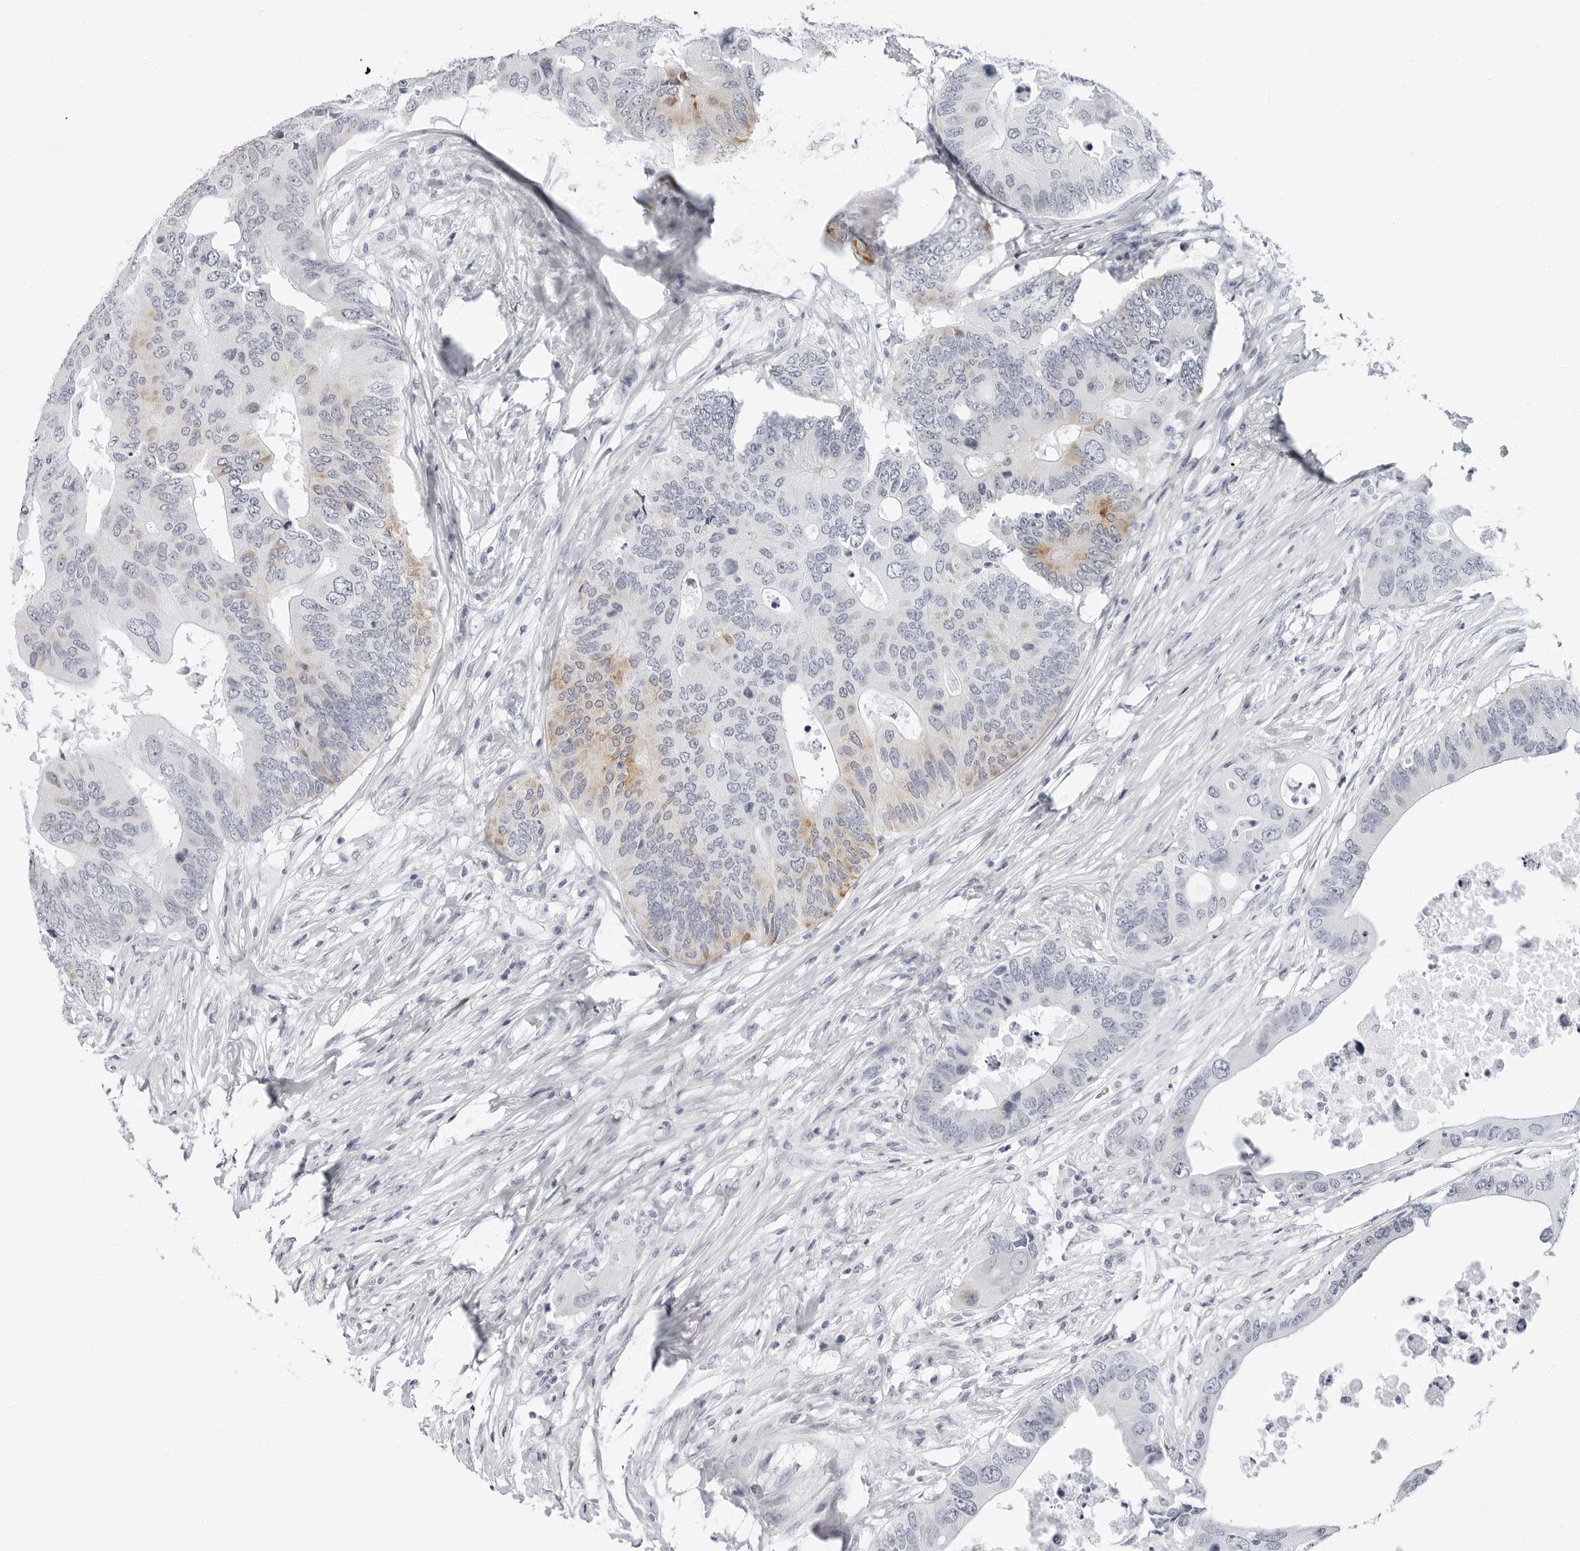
{"staining": {"intensity": "moderate", "quantity": "<25%", "location": "cytoplasmic/membranous"}, "tissue": "colorectal cancer", "cell_type": "Tumor cells", "image_type": "cancer", "snomed": [{"axis": "morphology", "description": "Adenocarcinoma, NOS"}, {"axis": "topography", "description": "Colon"}], "caption": "Colorectal cancer (adenocarcinoma) tissue shows moderate cytoplasmic/membranous expression in about <25% of tumor cells, visualized by immunohistochemistry. (Stains: DAB in brown, nuclei in blue, Microscopy: brightfield microscopy at high magnification).", "gene": "ERICH3", "patient": {"sex": "male", "age": 71}}